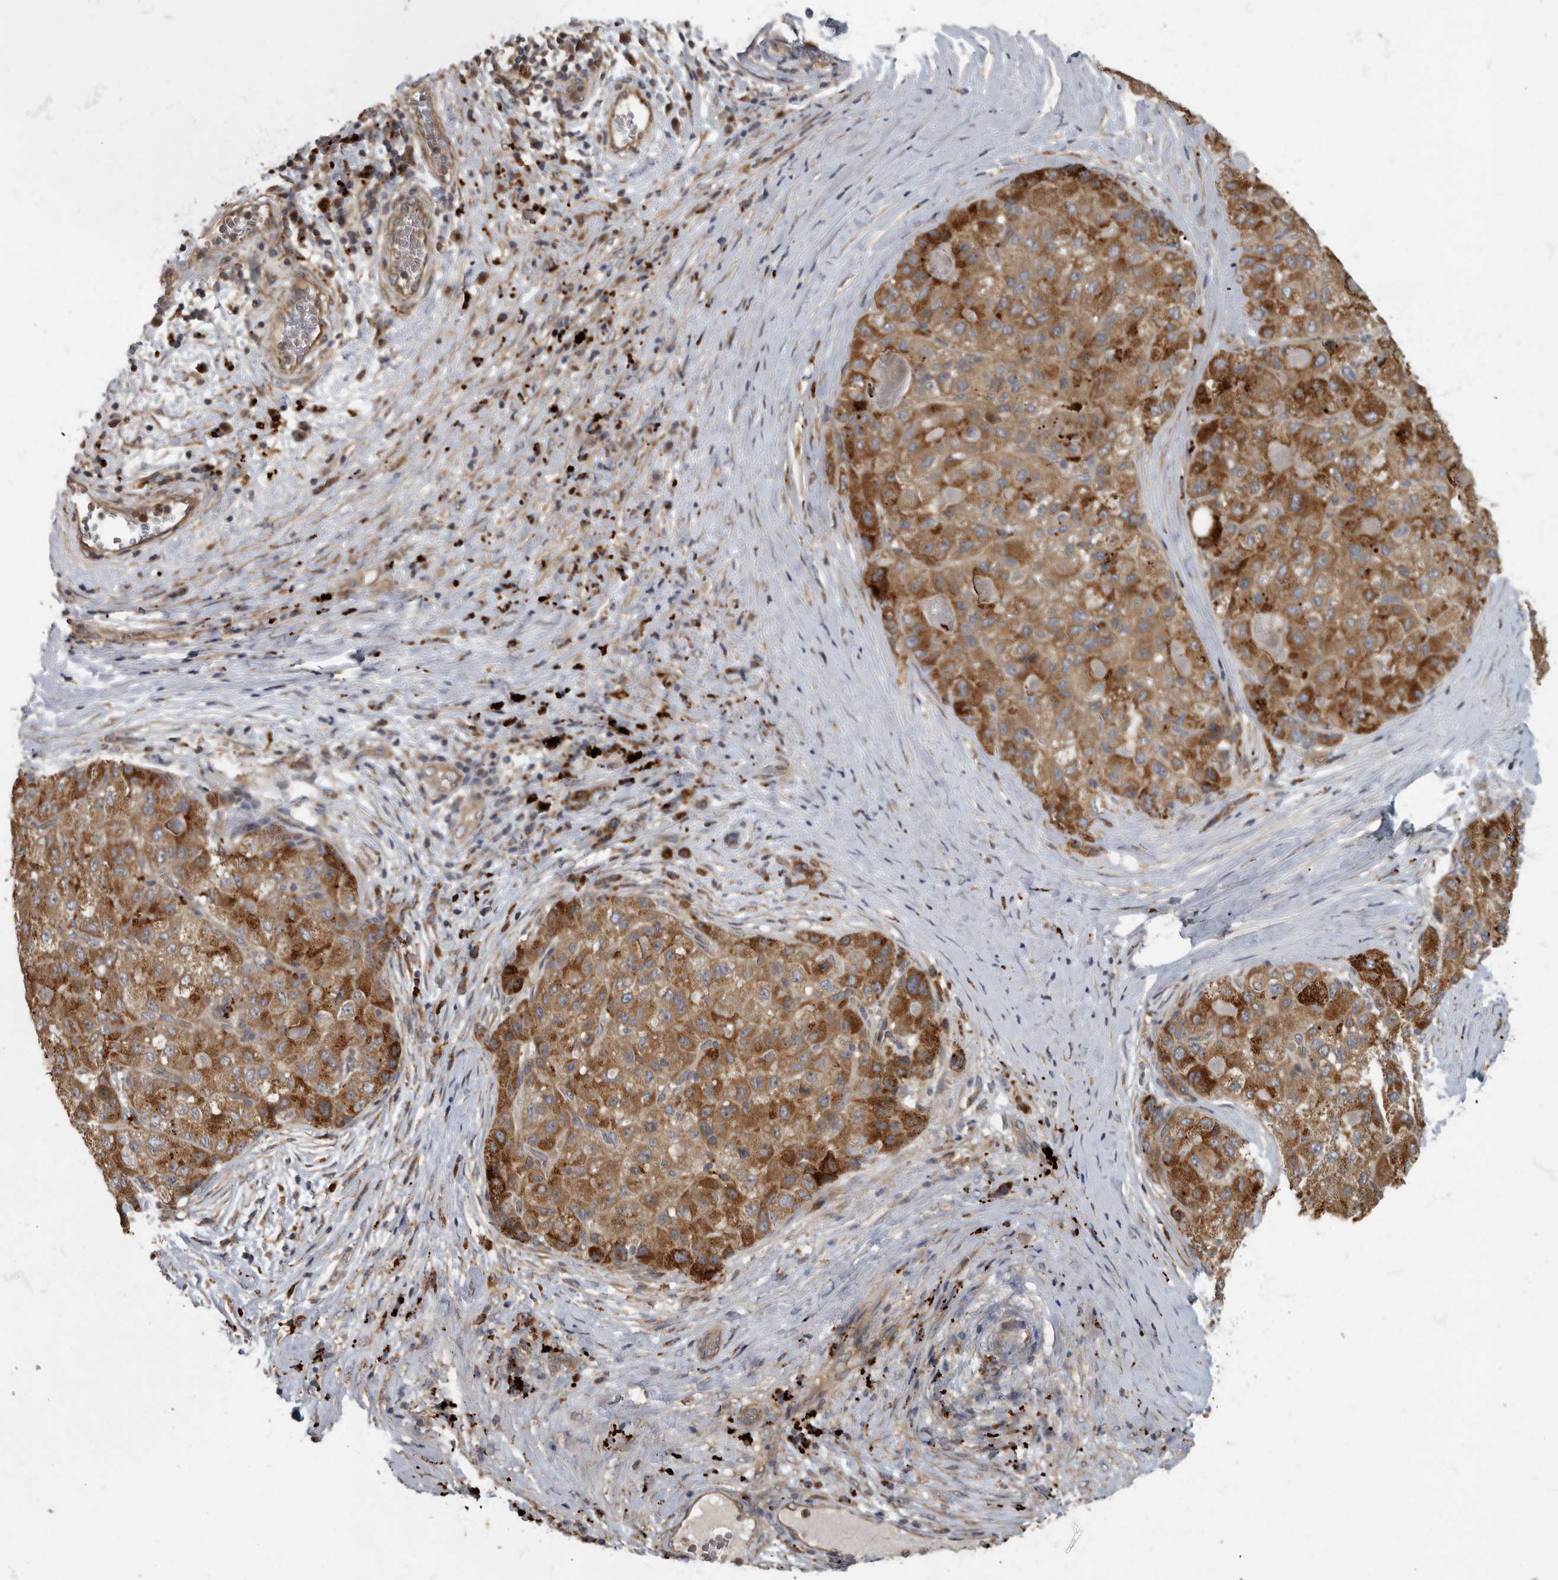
{"staining": {"intensity": "moderate", "quantity": ">75%", "location": "cytoplasmic/membranous"}, "tissue": "liver cancer", "cell_type": "Tumor cells", "image_type": "cancer", "snomed": [{"axis": "morphology", "description": "Carcinoma, Hepatocellular, NOS"}, {"axis": "topography", "description": "Liver"}], "caption": "Liver cancer (hepatocellular carcinoma) stained with immunohistochemistry displays moderate cytoplasmic/membranous positivity in about >75% of tumor cells. (IHC, brightfield microscopy, high magnification).", "gene": "IQCK", "patient": {"sex": "male", "age": 80}}